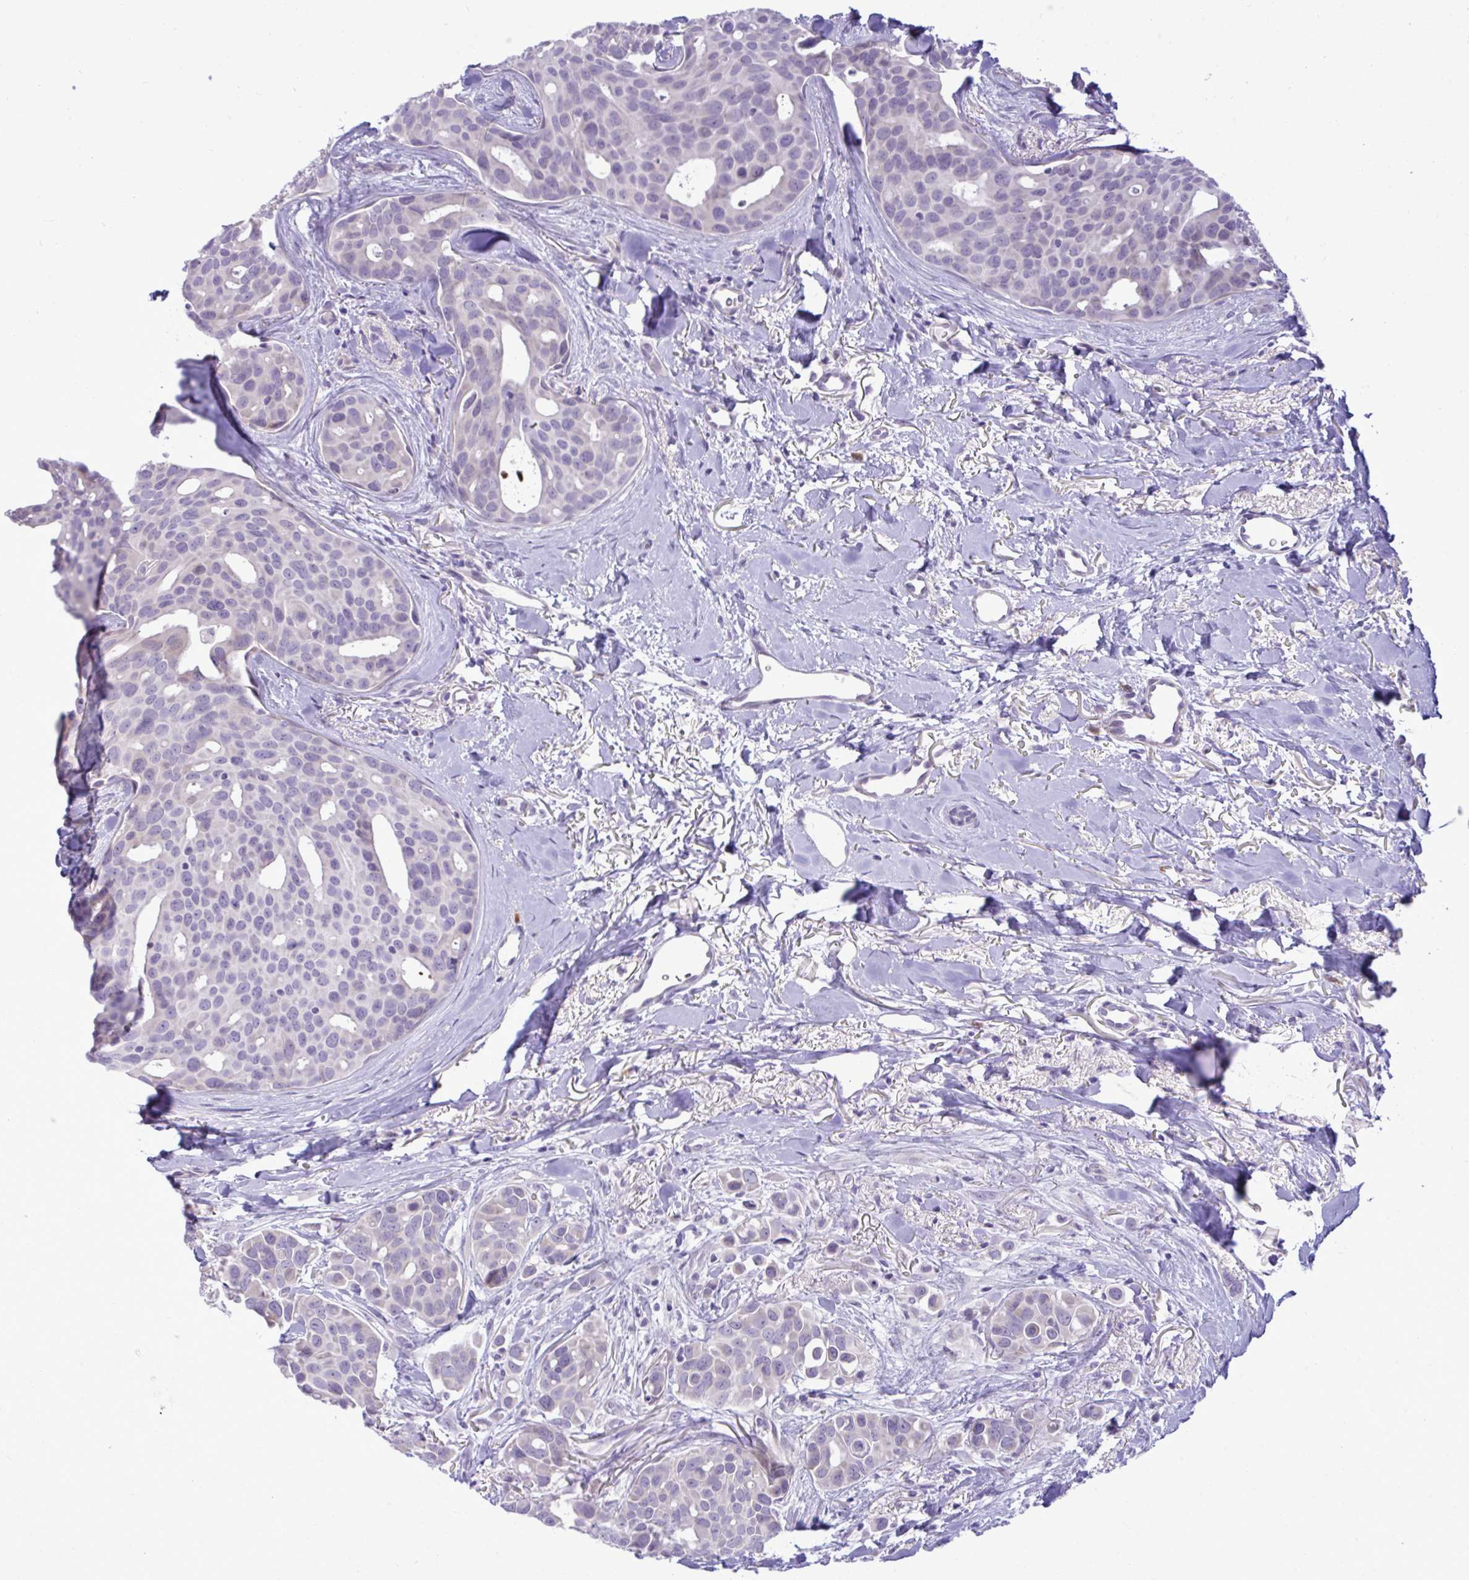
{"staining": {"intensity": "weak", "quantity": "<25%", "location": "cytoplasmic/membranous"}, "tissue": "breast cancer", "cell_type": "Tumor cells", "image_type": "cancer", "snomed": [{"axis": "morphology", "description": "Duct carcinoma"}, {"axis": "topography", "description": "Breast"}], "caption": "High magnification brightfield microscopy of breast cancer (infiltrating ductal carcinoma) stained with DAB (3,3'-diaminobenzidine) (brown) and counterstained with hematoxylin (blue): tumor cells show no significant staining. (DAB immunohistochemistry (IHC) with hematoxylin counter stain).", "gene": "SPAG1", "patient": {"sex": "female", "age": 54}}